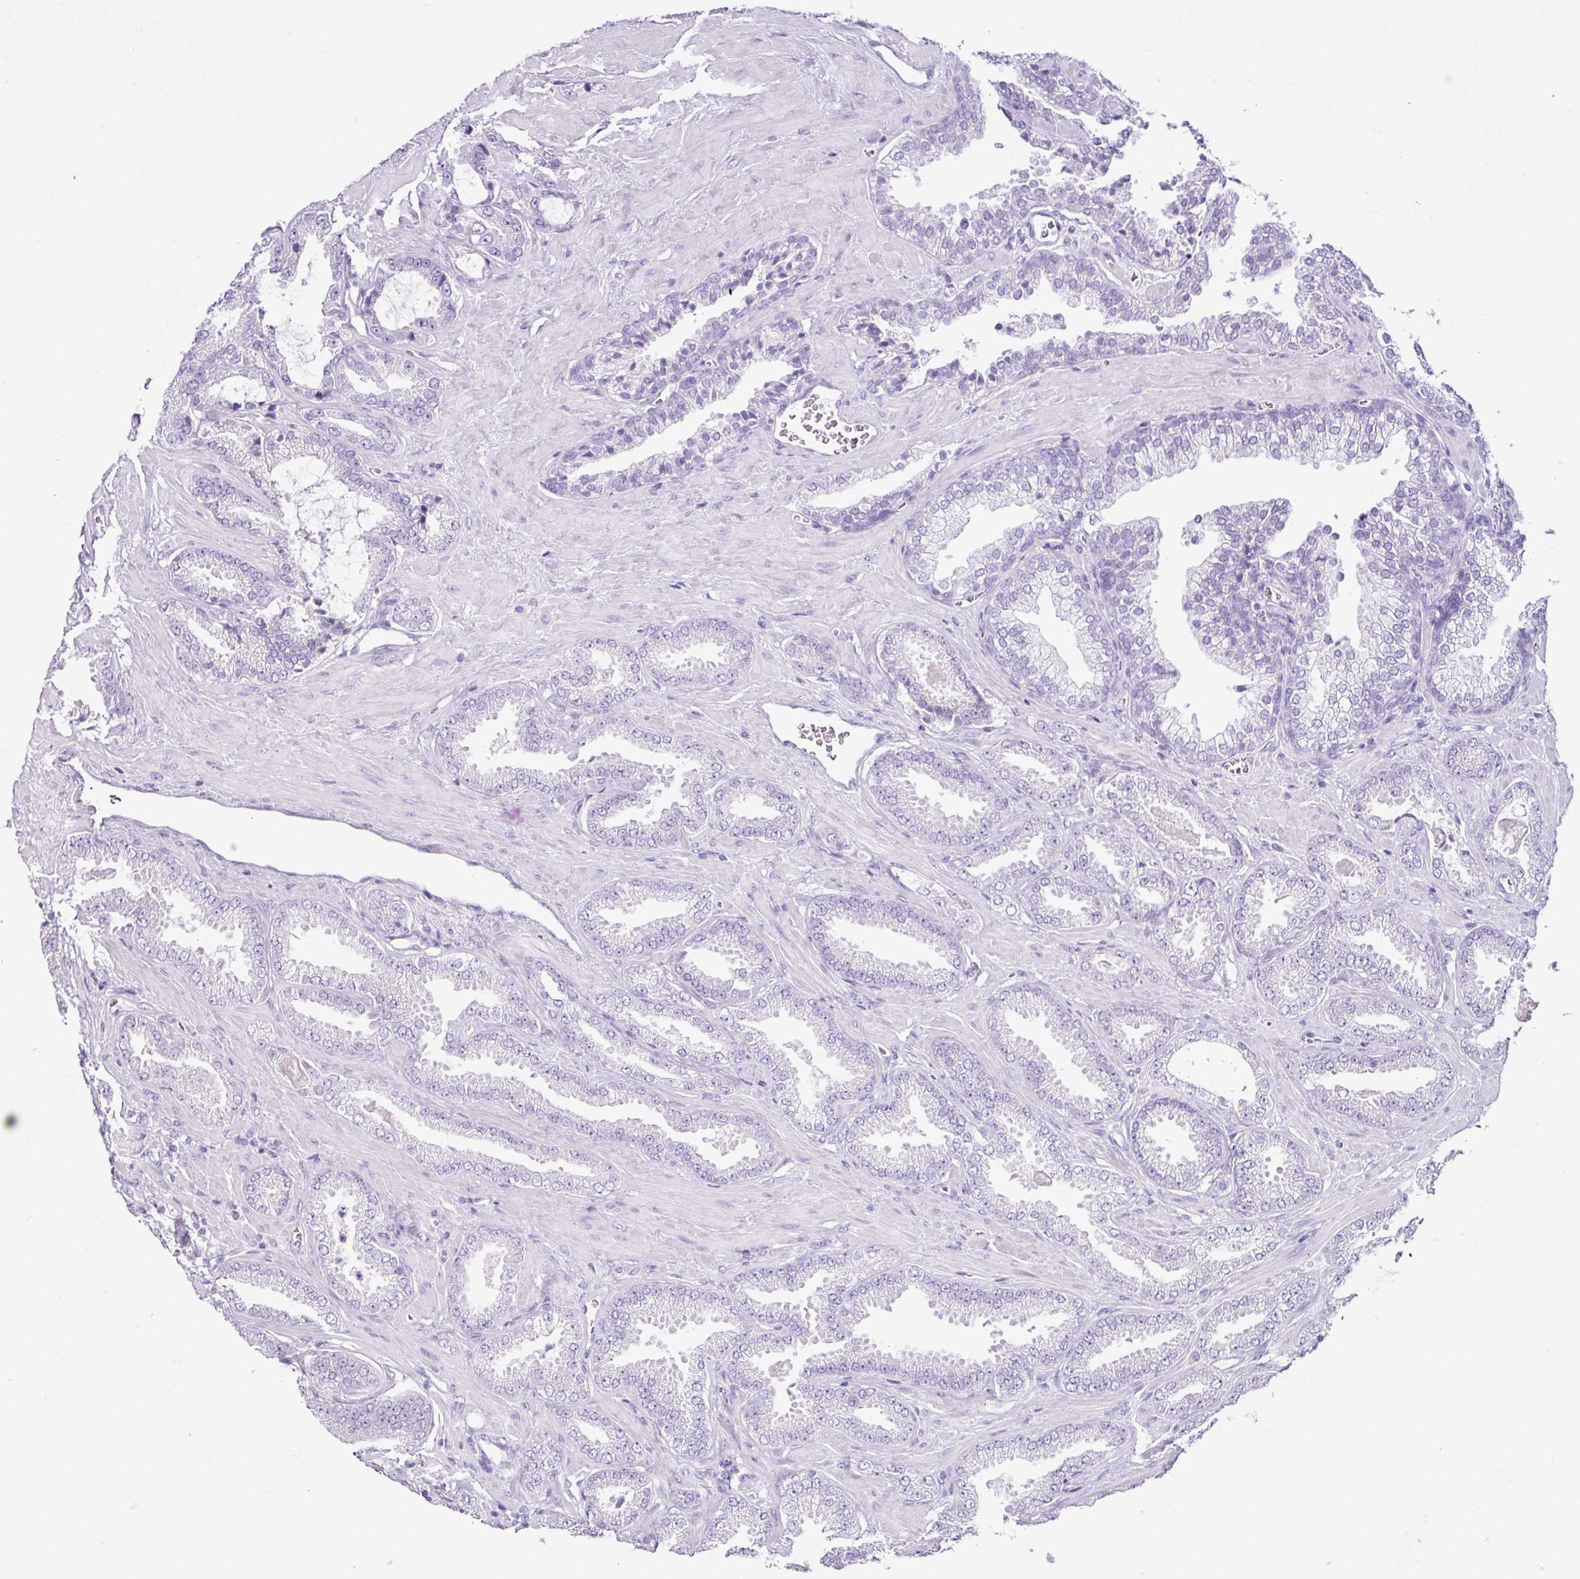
{"staining": {"intensity": "negative", "quantity": "none", "location": "none"}, "tissue": "prostate cancer", "cell_type": "Tumor cells", "image_type": "cancer", "snomed": [{"axis": "morphology", "description": "Adenocarcinoma, Low grade"}, {"axis": "topography", "description": "Prostate"}], "caption": "High magnification brightfield microscopy of prostate cancer (low-grade adenocarcinoma) stained with DAB (3,3'-diaminobenzidine) (brown) and counterstained with hematoxylin (blue): tumor cells show no significant positivity. (DAB (3,3'-diaminobenzidine) immunohistochemistry visualized using brightfield microscopy, high magnification).", "gene": "LILRB4", "patient": {"sex": "male", "age": 62}}